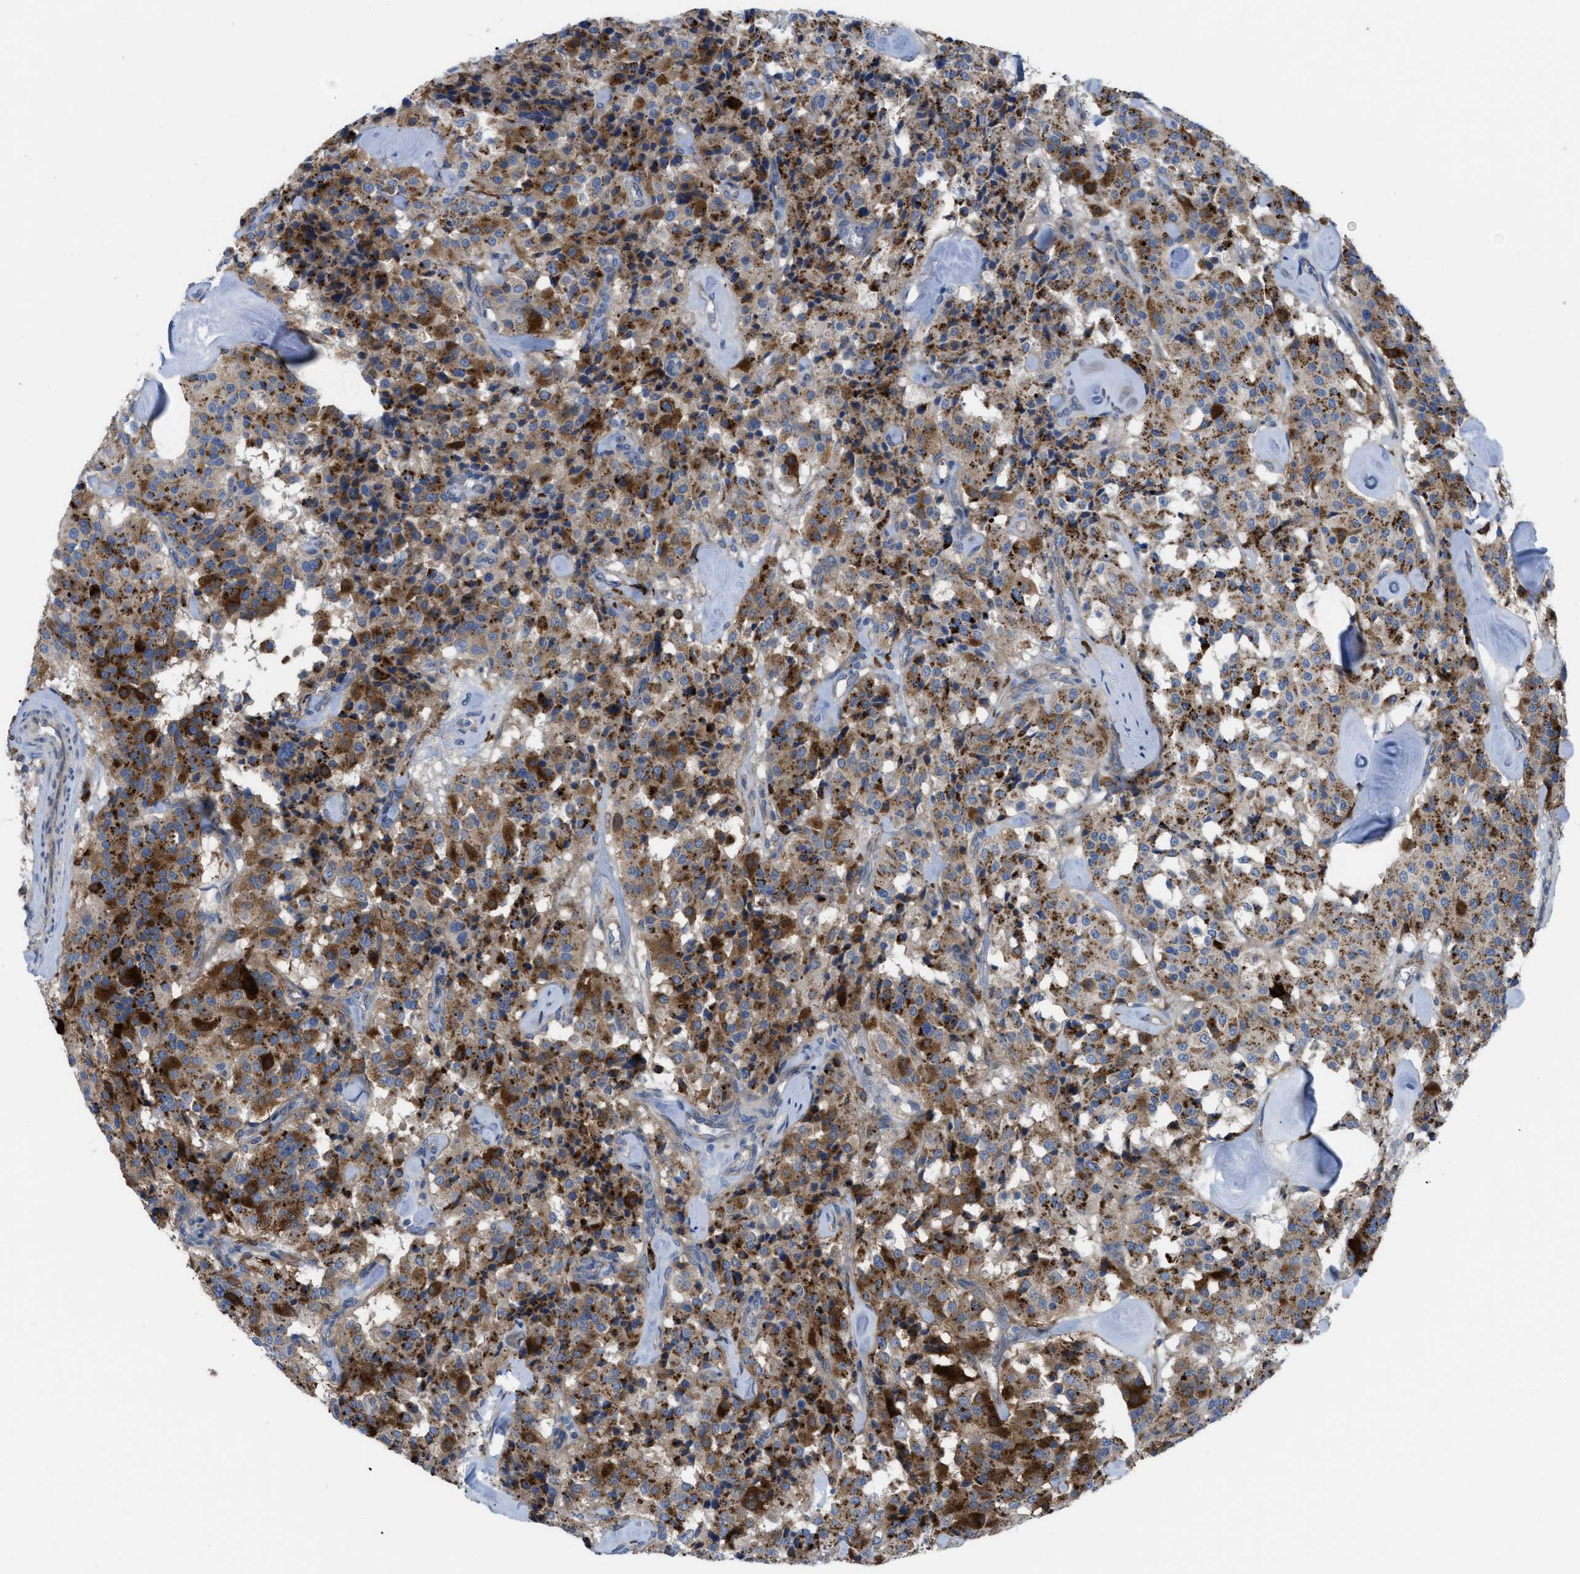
{"staining": {"intensity": "strong", "quantity": "25%-75%", "location": "cytoplasmic/membranous"}, "tissue": "carcinoid", "cell_type": "Tumor cells", "image_type": "cancer", "snomed": [{"axis": "morphology", "description": "Carcinoid, malignant, NOS"}, {"axis": "topography", "description": "Lung"}], "caption": "Carcinoid stained with immunohistochemistry exhibits strong cytoplasmic/membranous expression in approximately 25%-75% of tumor cells. The staining is performed using DAB (3,3'-diaminobenzidine) brown chromogen to label protein expression. The nuclei are counter-stained blue using hematoxylin.", "gene": "EGFR", "patient": {"sex": "male", "age": 30}}